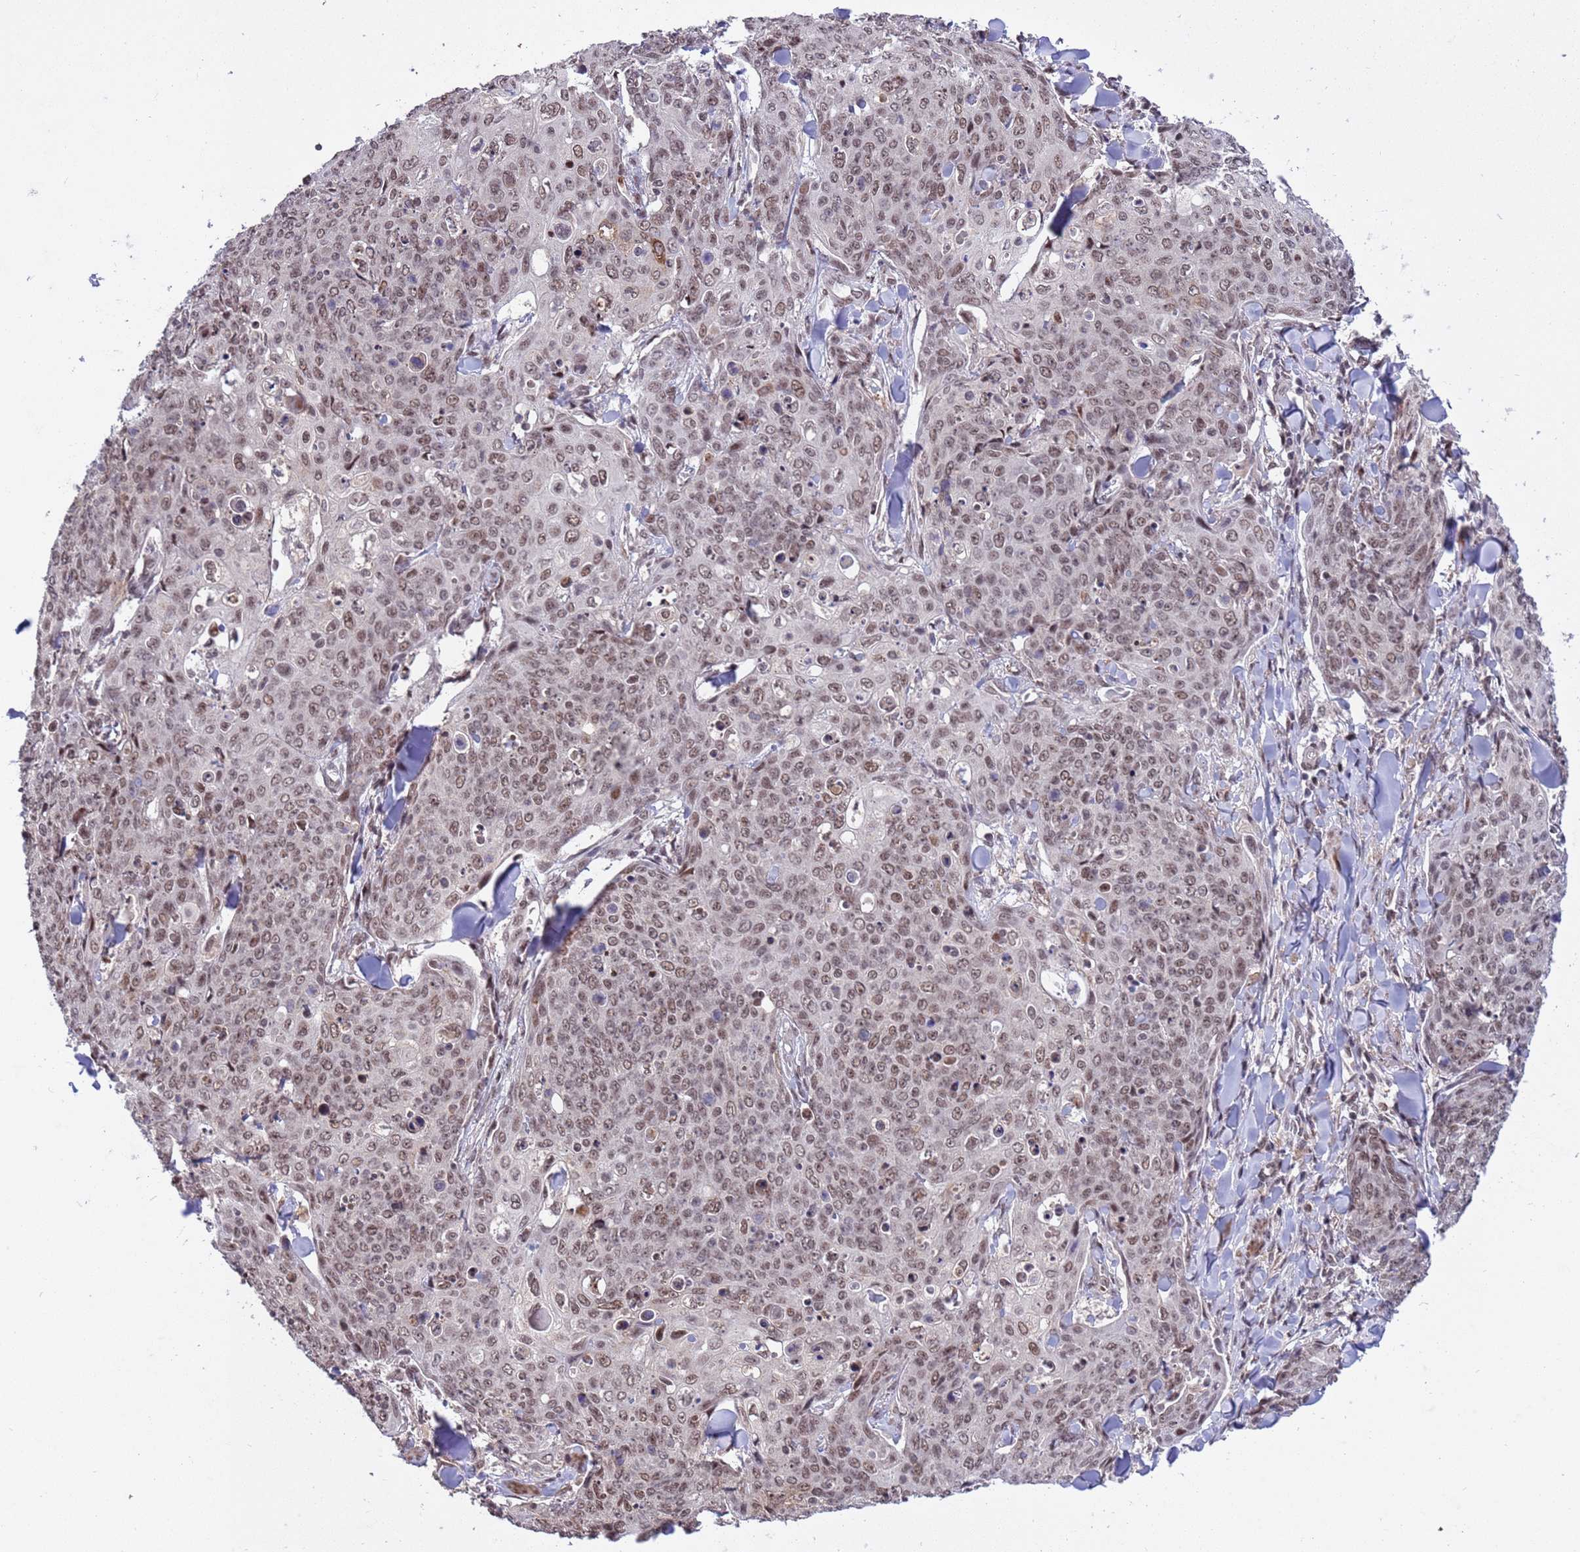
{"staining": {"intensity": "moderate", "quantity": ">75%", "location": "nuclear"}, "tissue": "skin cancer", "cell_type": "Tumor cells", "image_type": "cancer", "snomed": [{"axis": "morphology", "description": "Squamous cell carcinoma, NOS"}, {"axis": "topography", "description": "Skin"}, {"axis": "topography", "description": "Vulva"}], "caption": "There is medium levels of moderate nuclear expression in tumor cells of squamous cell carcinoma (skin), as demonstrated by immunohistochemical staining (brown color).", "gene": "PPM1H", "patient": {"sex": "female", "age": 85}}